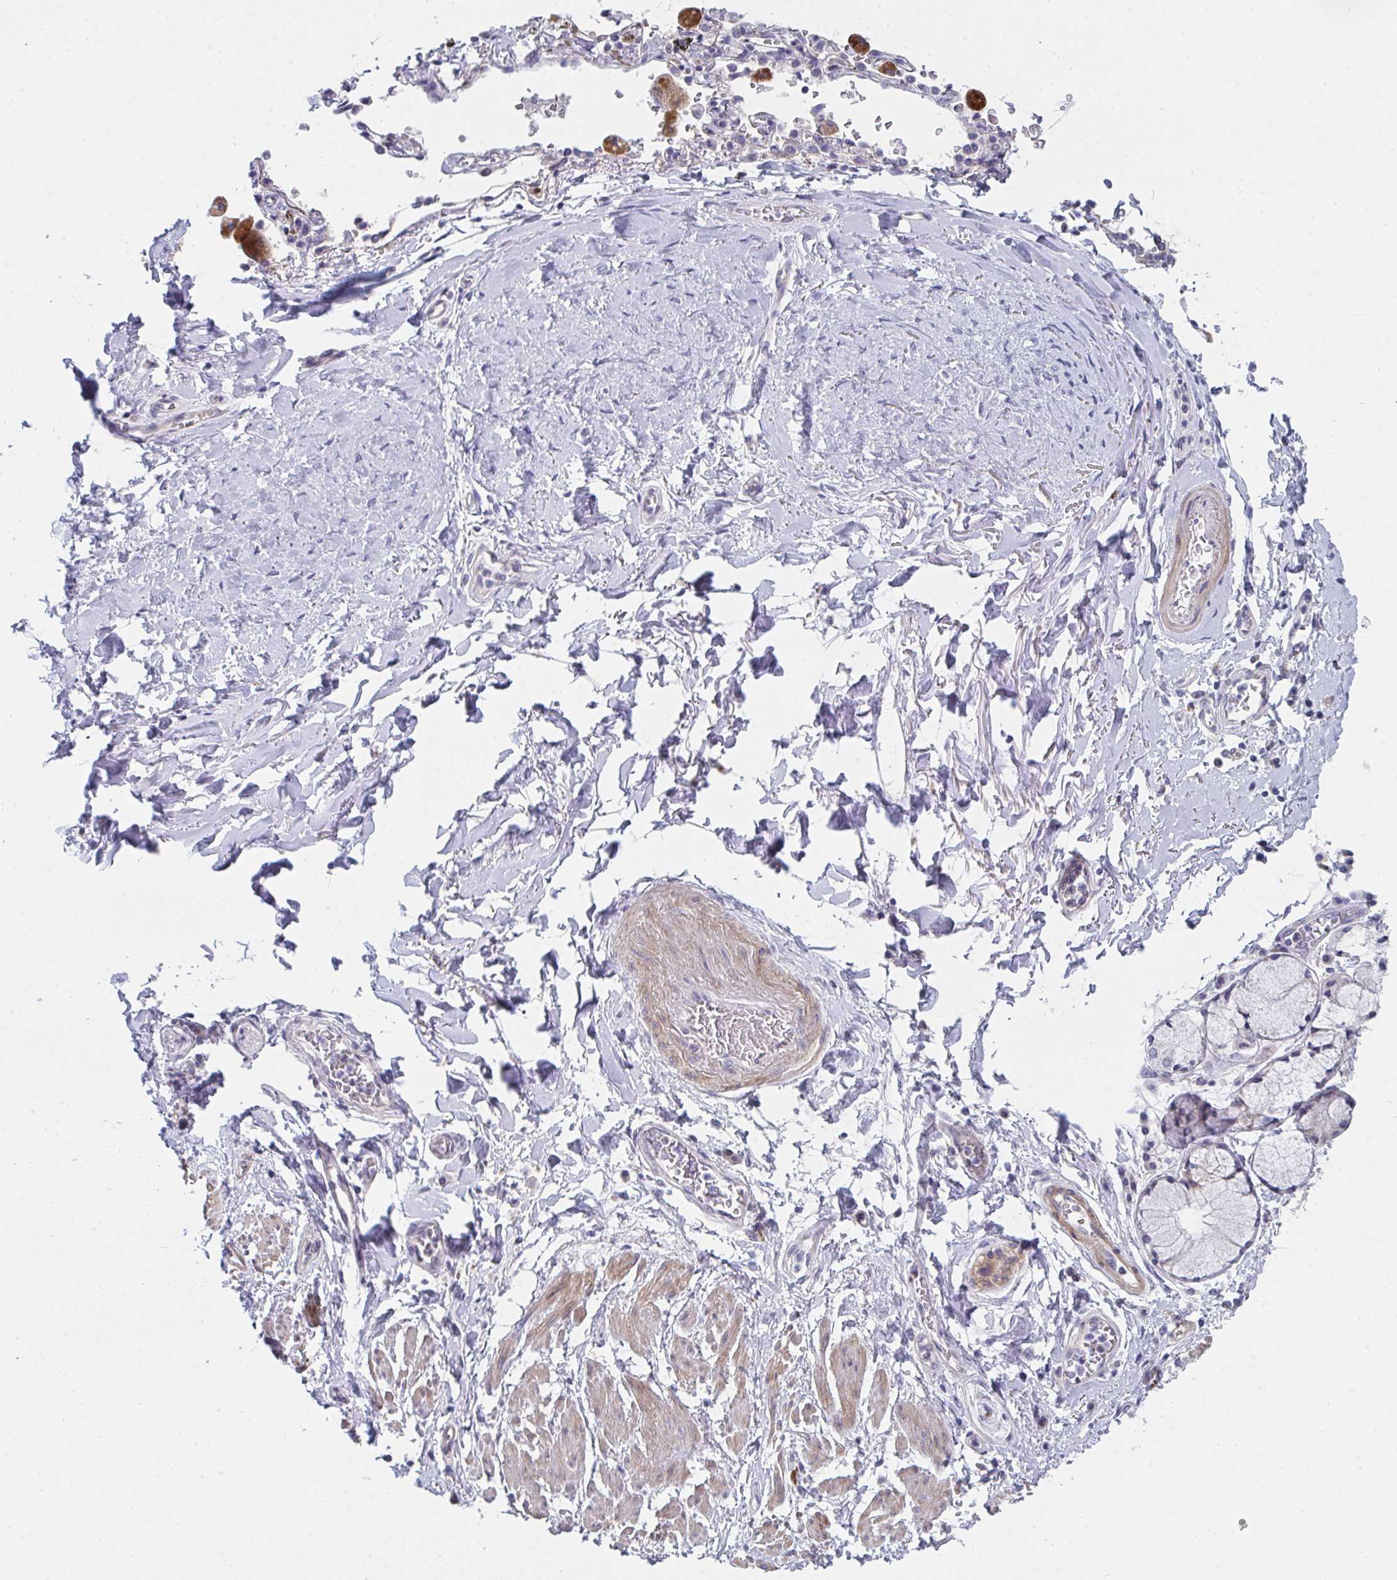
{"staining": {"intensity": "negative", "quantity": "none", "location": "none"}, "tissue": "adipose tissue", "cell_type": "Adipocytes", "image_type": "normal", "snomed": [{"axis": "morphology", "description": "Normal tissue, NOS"}, {"axis": "morphology", "description": "Degeneration, NOS"}, {"axis": "topography", "description": "Cartilage tissue"}, {"axis": "topography", "description": "Lung"}], "caption": "Photomicrograph shows no protein positivity in adipocytes of normal adipose tissue.", "gene": "VWDE", "patient": {"sex": "female", "age": 61}}